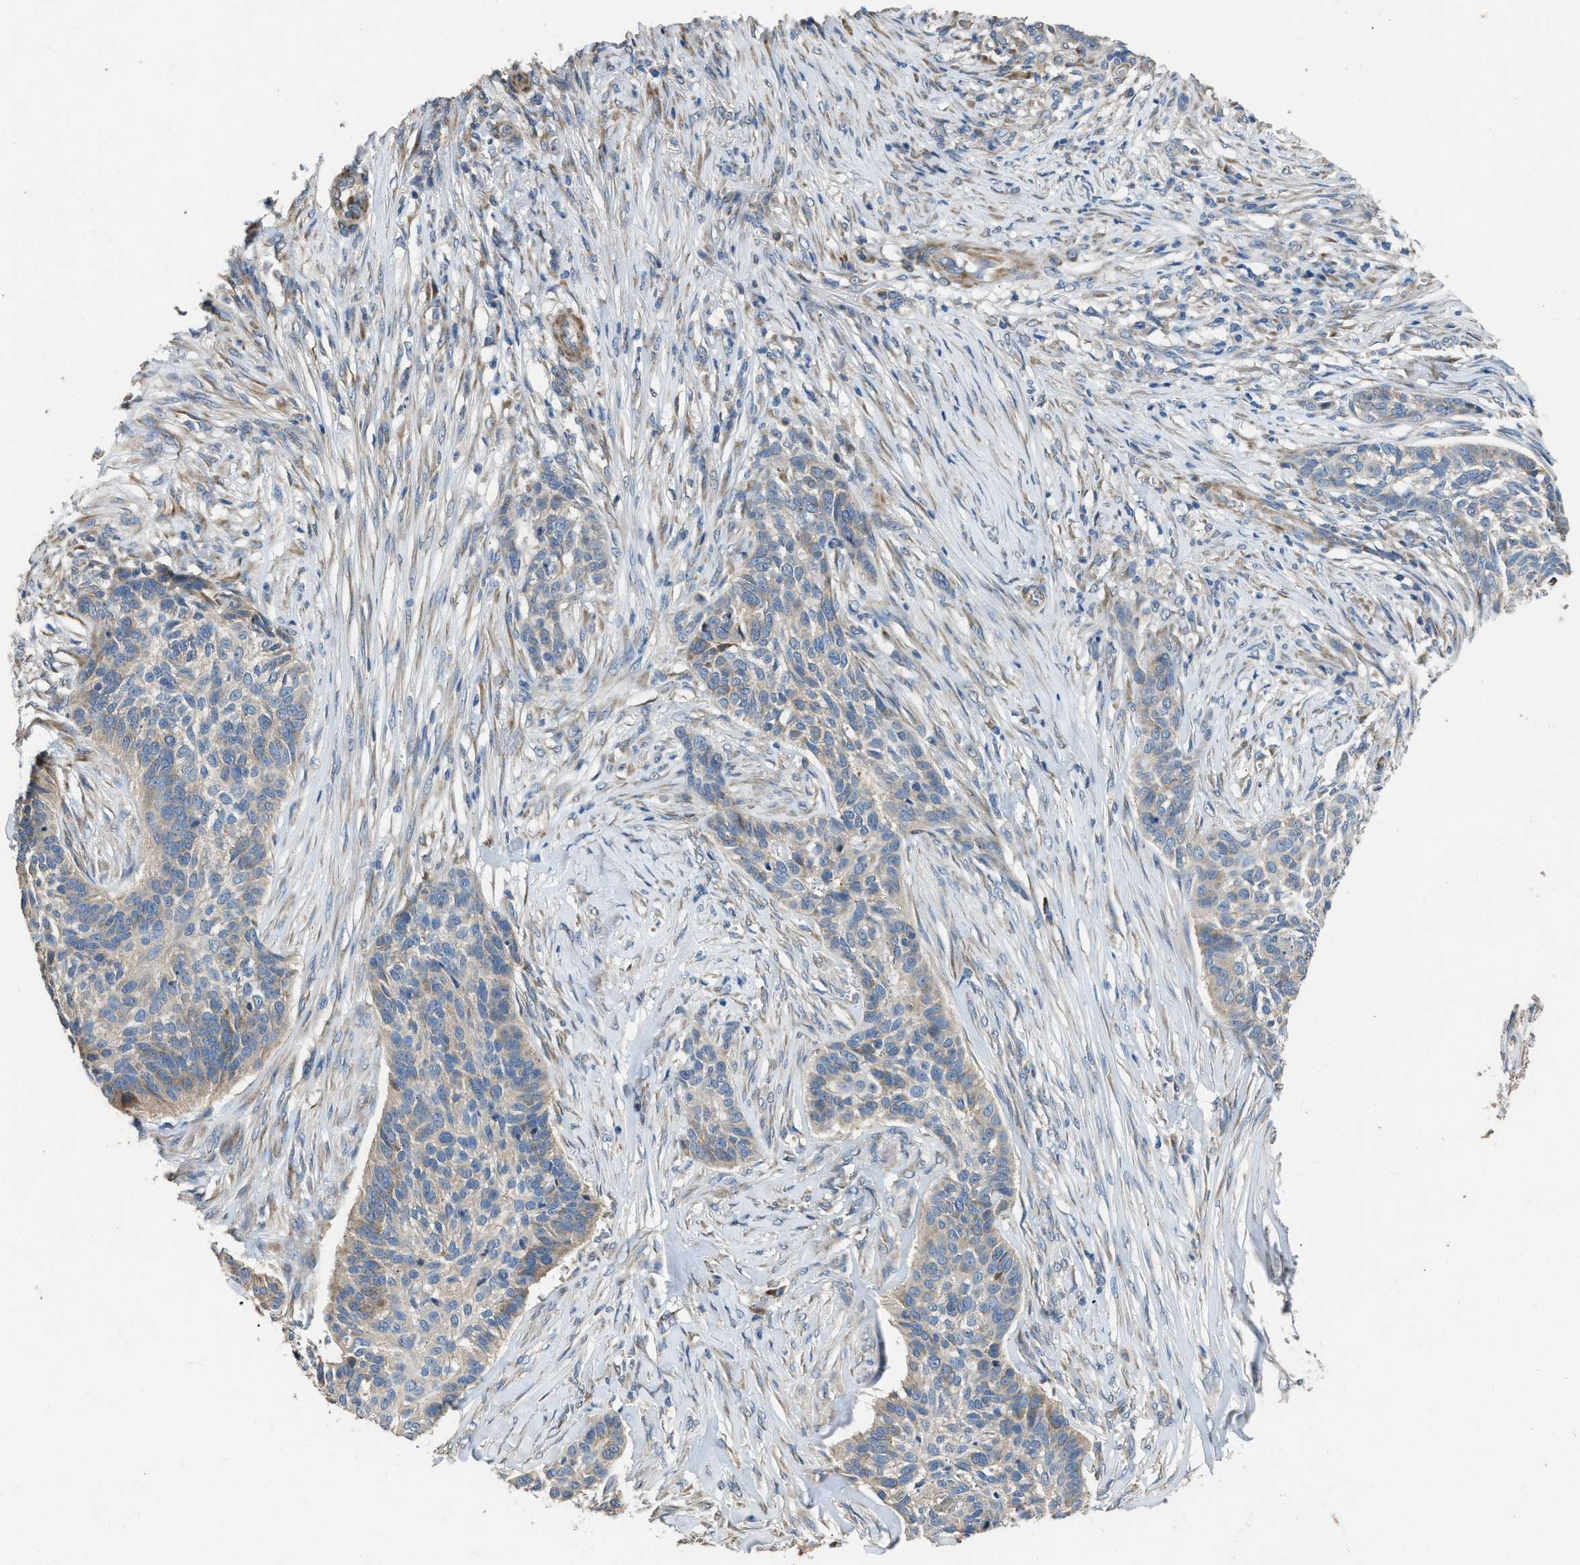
{"staining": {"intensity": "weak", "quantity": "<25%", "location": "cytoplasmic/membranous"}, "tissue": "skin cancer", "cell_type": "Tumor cells", "image_type": "cancer", "snomed": [{"axis": "morphology", "description": "Basal cell carcinoma"}, {"axis": "topography", "description": "Skin"}], "caption": "The histopathology image demonstrates no staining of tumor cells in skin cancer (basal cell carcinoma).", "gene": "TMEM150A", "patient": {"sex": "male", "age": 85}}